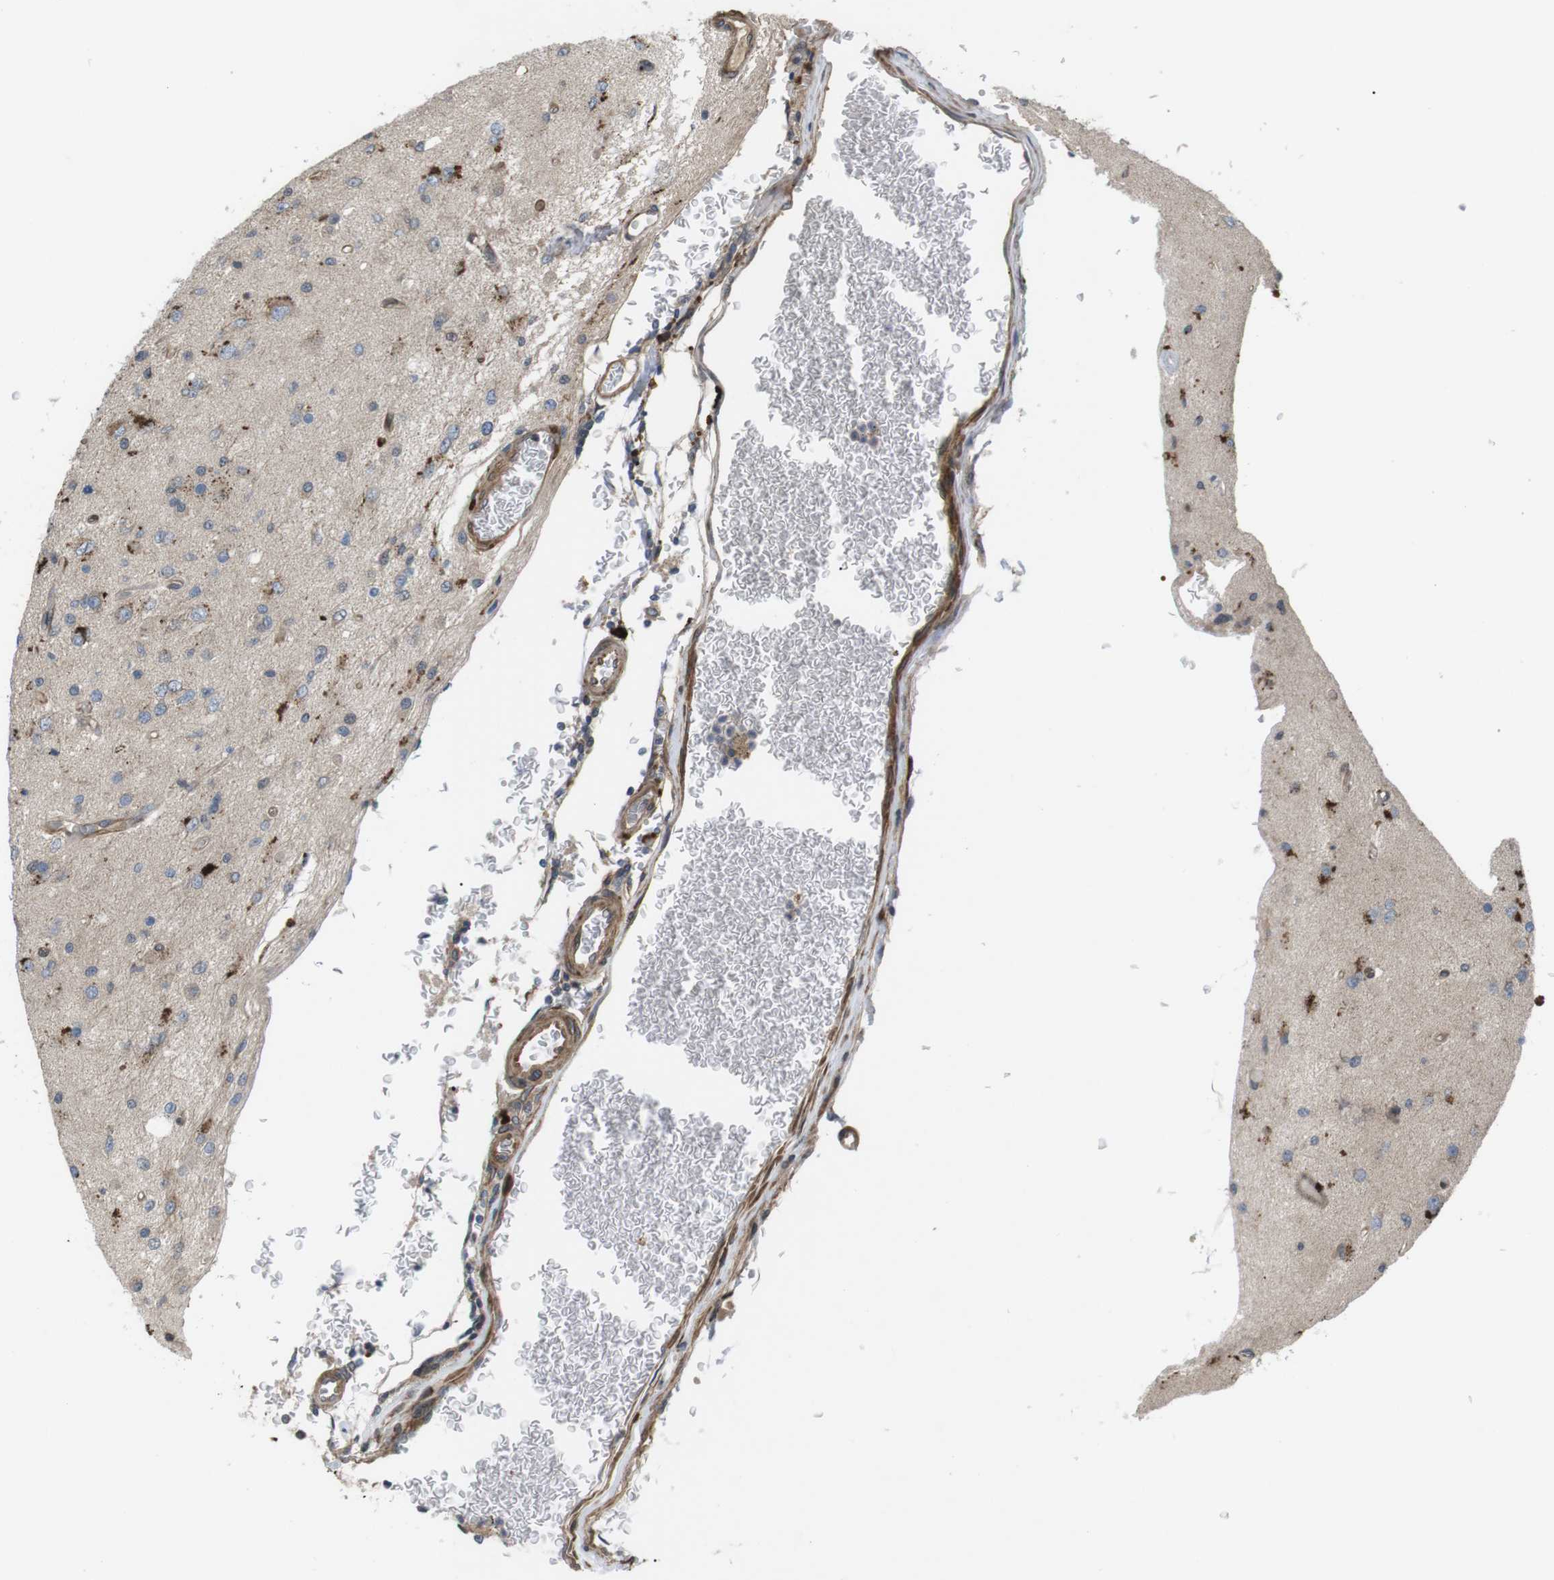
{"staining": {"intensity": "moderate", "quantity": ">75%", "location": "cytoplasmic/membranous"}, "tissue": "glioma", "cell_type": "Tumor cells", "image_type": "cancer", "snomed": [{"axis": "morphology", "description": "Normal tissue, NOS"}, {"axis": "morphology", "description": "Glioma, malignant, High grade"}, {"axis": "topography", "description": "Cerebral cortex"}], "caption": "A brown stain labels moderate cytoplasmic/membranous expression of a protein in human high-grade glioma (malignant) tumor cells.", "gene": "KANK2", "patient": {"sex": "male", "age": 77}}